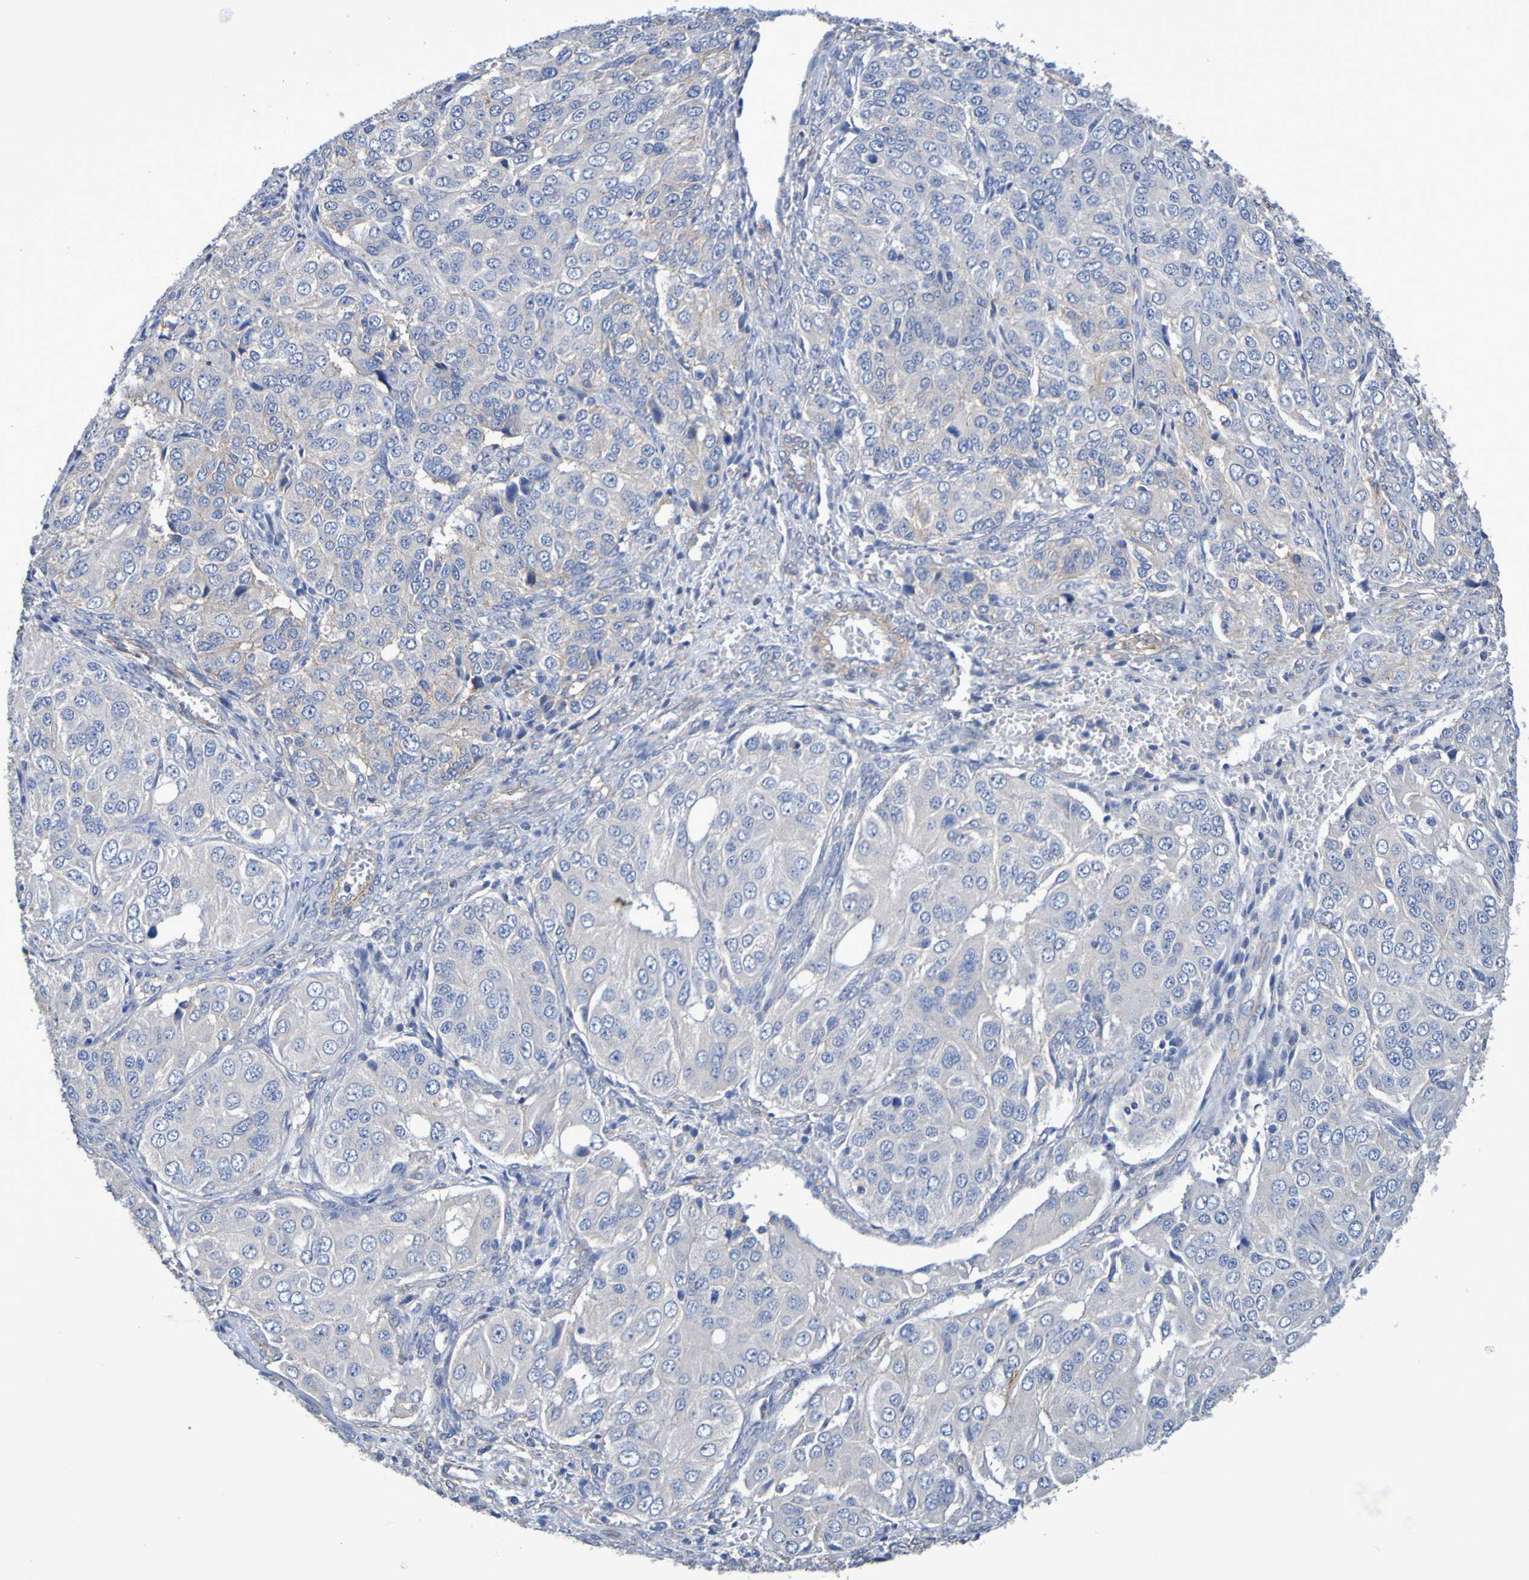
{"staining": {"intensity": "negative", "quantity": "none", "location": "none"}, "tissue": "ovarian cancer", "cell_type": "Tumor cells", "image_type": "cancer", "snomed": [{"axis": "morphology", "description": "Carcinoma, endometroid"}, {"axis": "topography", "description": "Ovary"}], "caption": "High magnification brightfield microscopy of ovarian endometroid carcinoma stained with DAB (brown) and counterstained with hematoxylin (blue): tumor cells show no significant staining.", "gene": "SRPRB", "patient": {"sex": "female", "age": 51}}